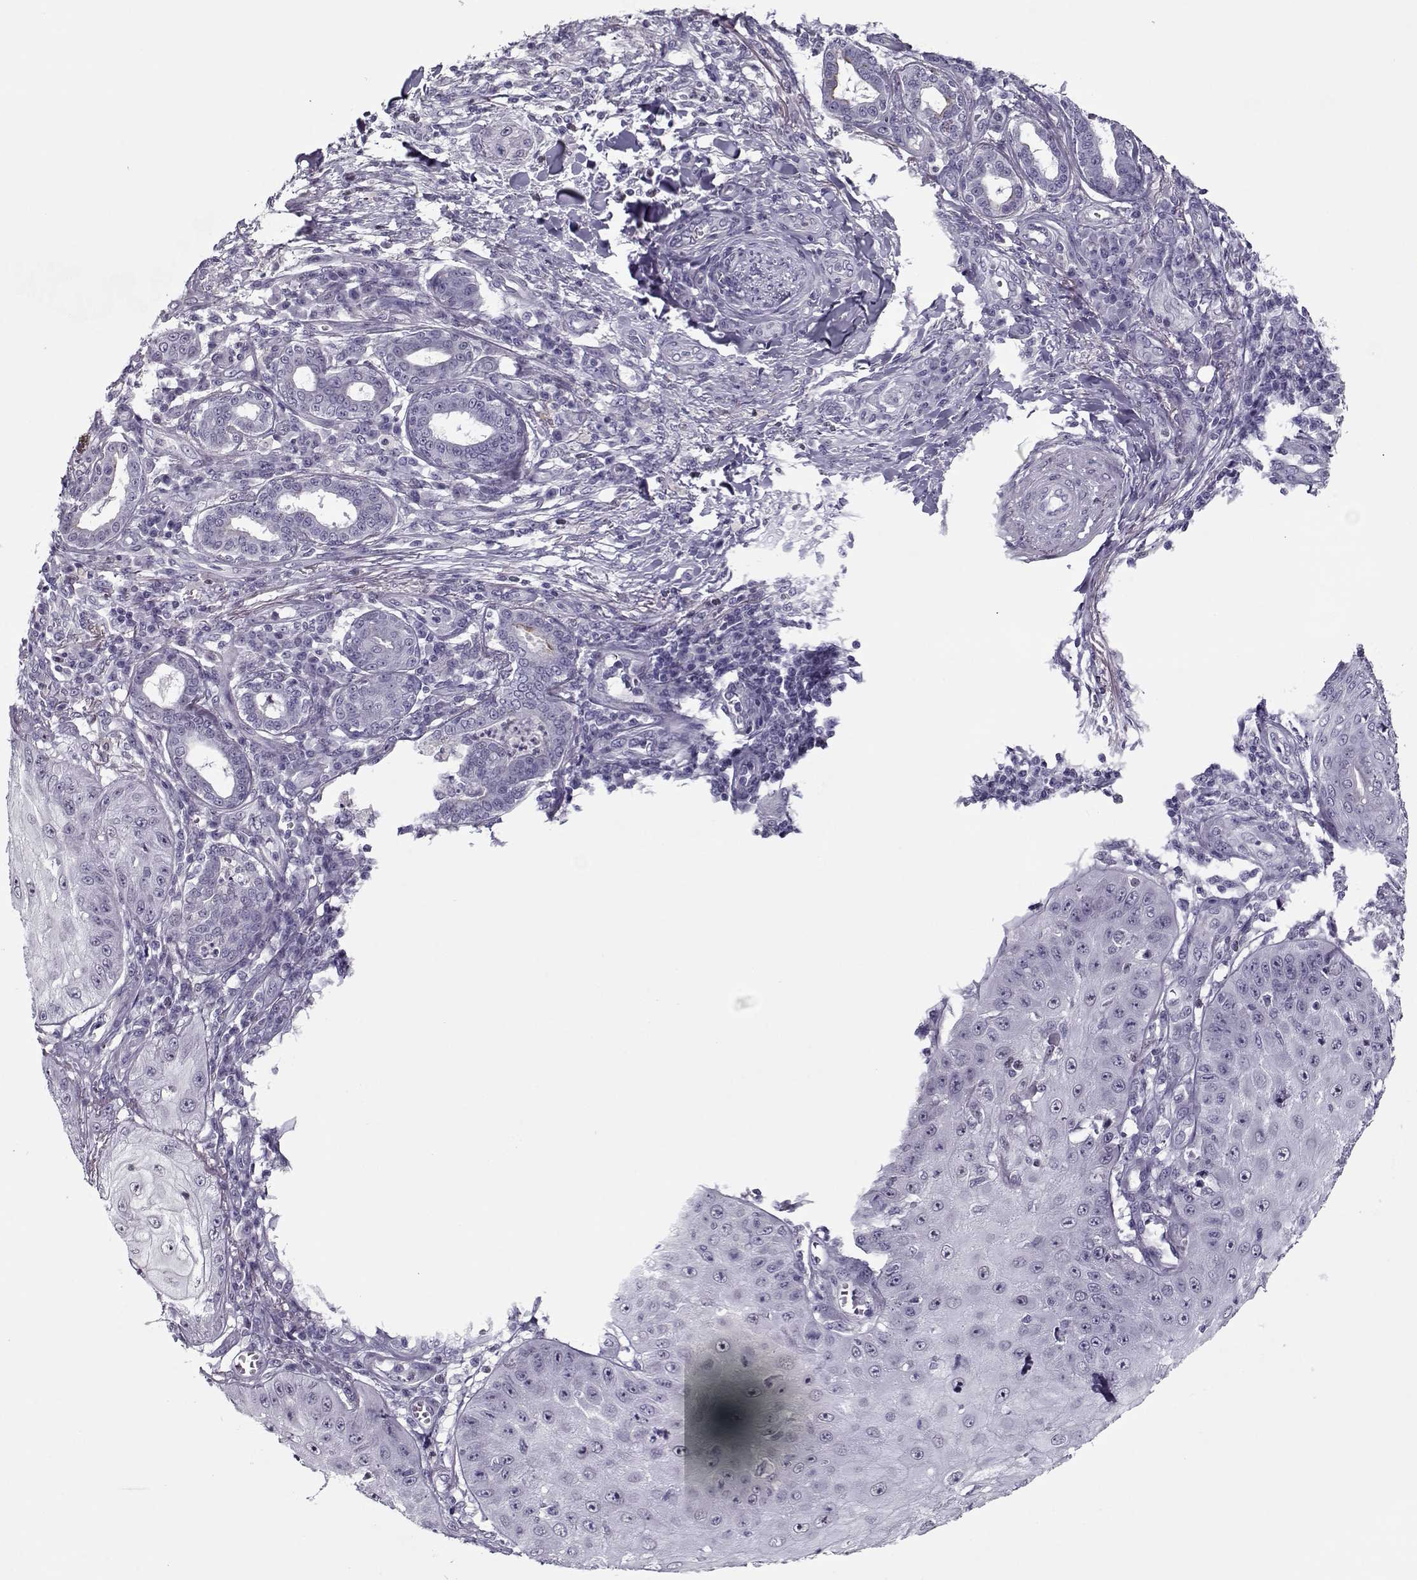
{"staining": {"intensity": "negative", "quantity": "none", "location": "none"}, "tissue": "skin cancer", "cell_type": "Tumor cells", "image_type": "cancer", "snomed": [{"axis": "morphology", "description": "Squamous cell carcinoma, NOS"}, {"axis": "topography", "description": "Skin"}], "caption": "Immunohistochemistry image of neoplastic tissue: skin cancer (squamous cell carcinoma) stained with DAB (3,3'-diaminobenzidine) demonstrates no significant protein staining in tumor cells.", "gene": "CIBAR1", "patient": {"sex": "male", "age": 70}}